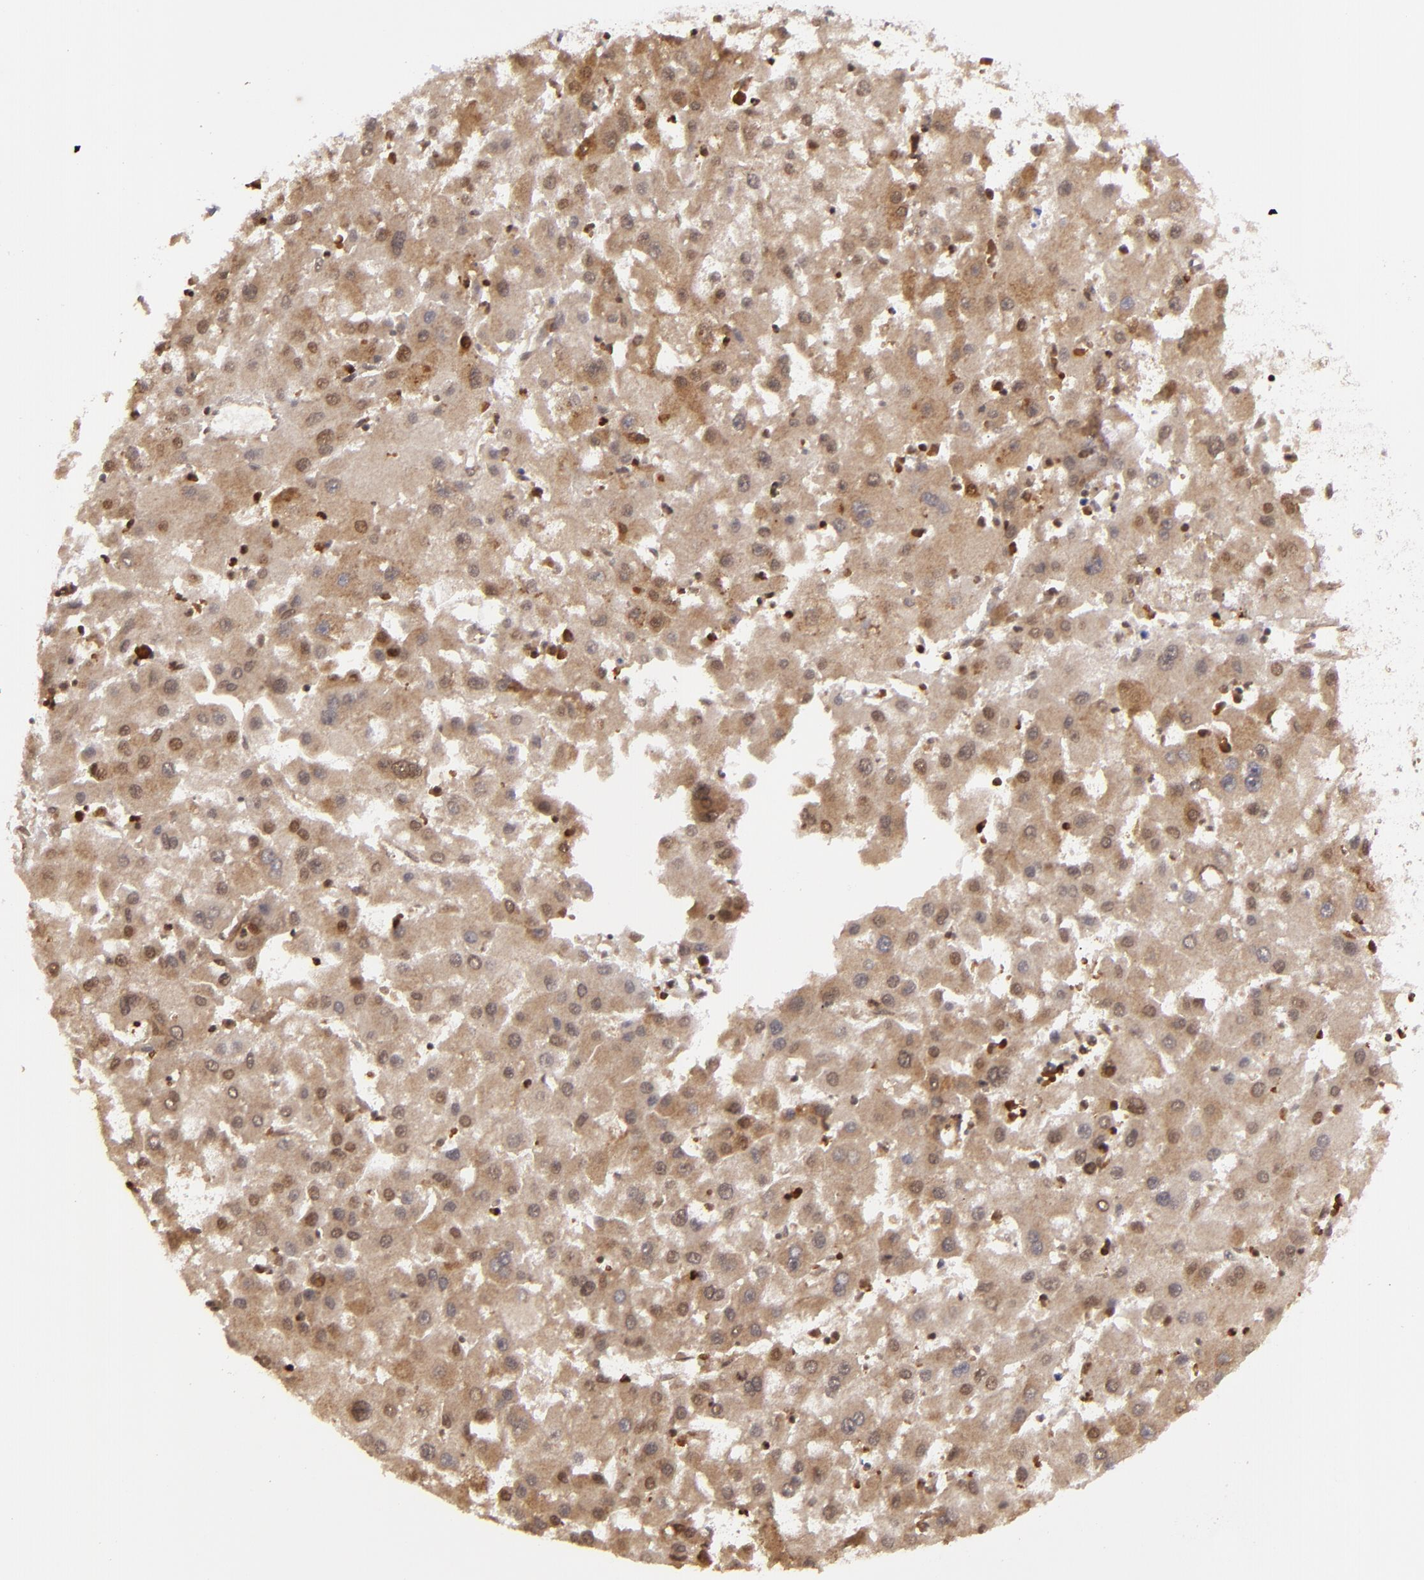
{"staining": {"intensity": "weak", "quantity": ">75%", "location": "cytoplasmic/membranous"}, "tissue": "liver cancer", "cell_type": "Tumor cells", "image_type": "cancer", "snomed": [{"axis": "morphology", "description": "Carcinoma, Hepatocellular, NOS"}, {"axis": "topography", "description": "Liver"}], "caption": "A brown stain labels weak cytoplasmic/membranous expression of a protein in human liver cancer (hepatocellular carcinoma) tumor cells. The staining is performed using DAB brown chromogen to label protein expression. The nuclei are counter-stained blue using hematoxylin.", "gene": "MAPK3", "patient": {"sex": "male", "age": 72}}